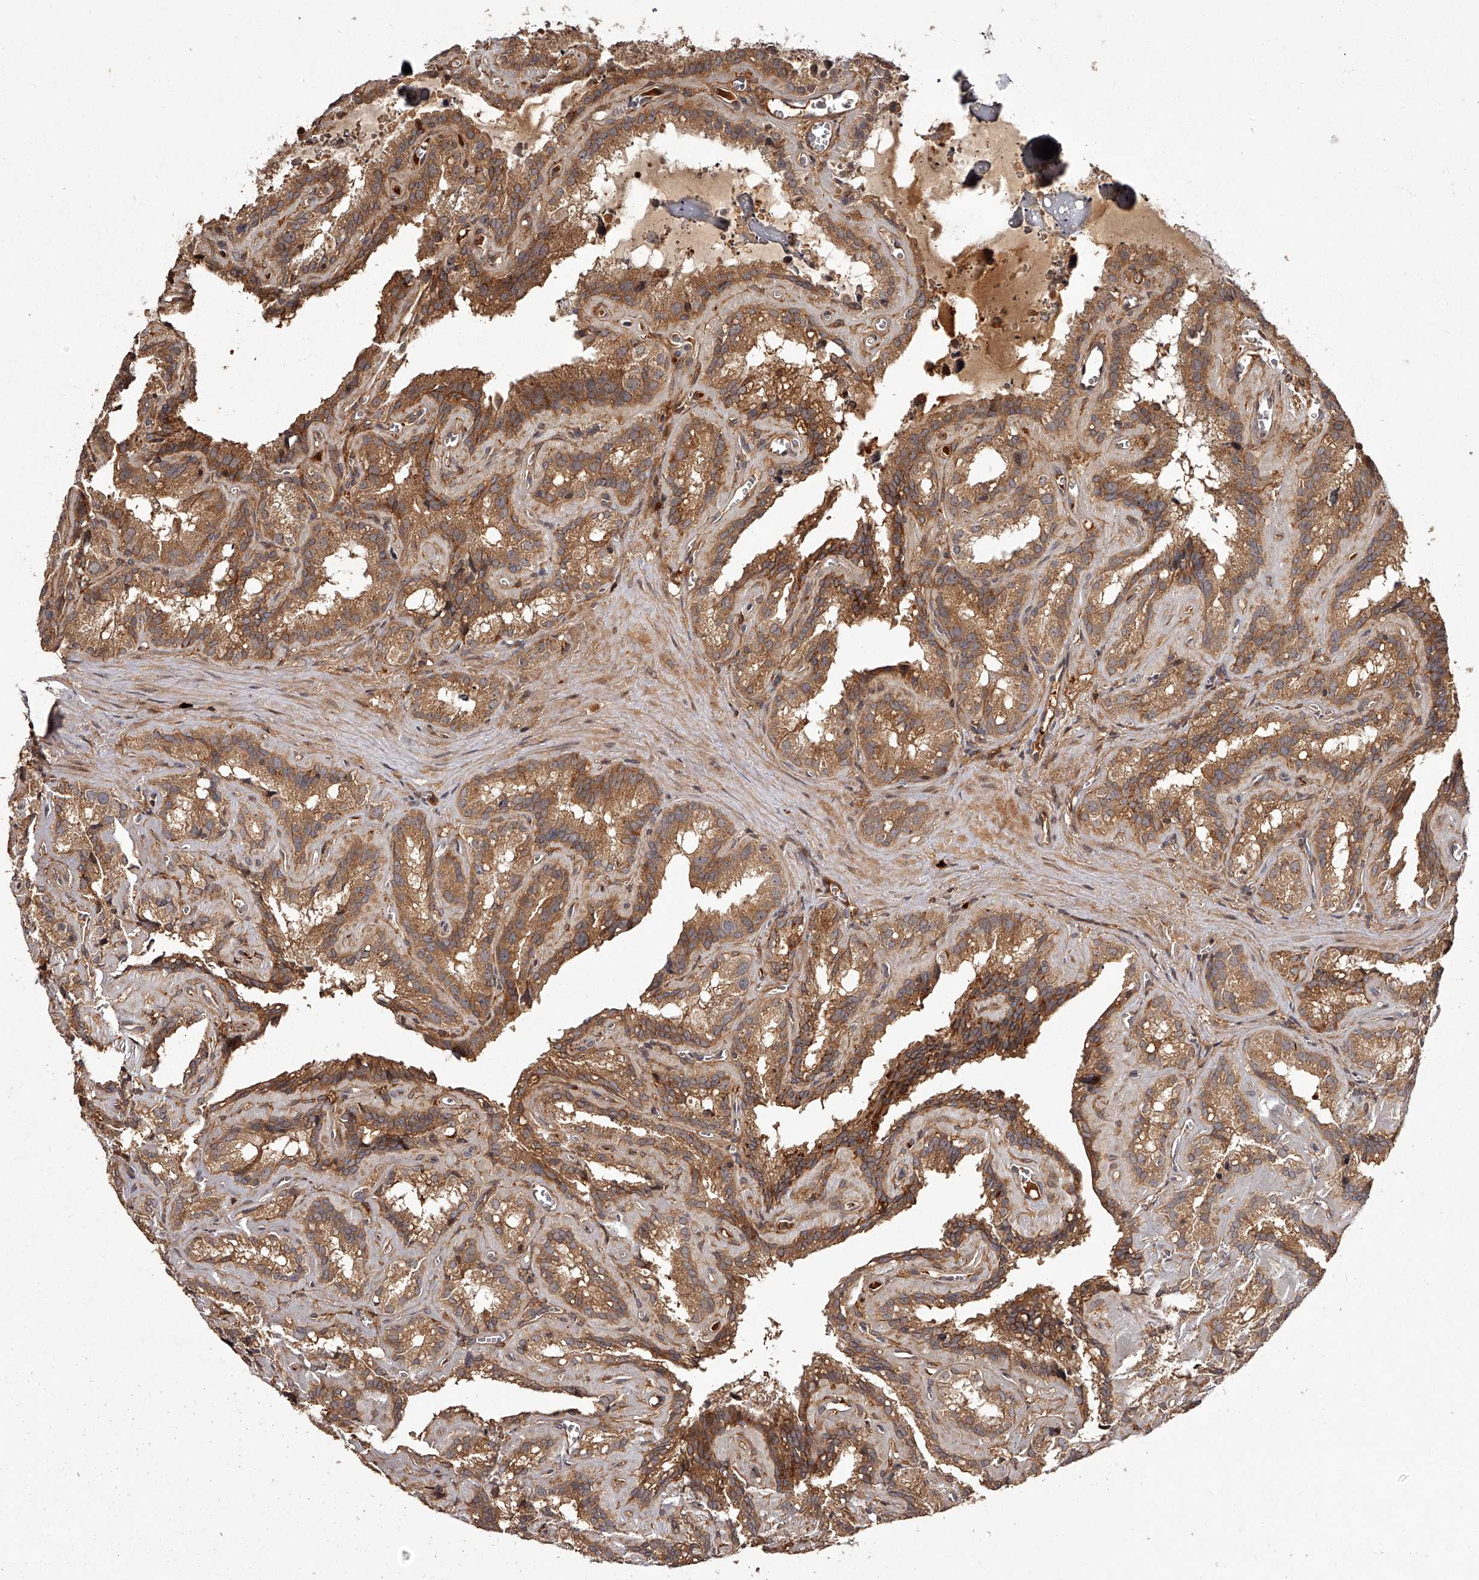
{"staining": {"intensity": "moderate", "quantity": ">75%", "location": "cytoplasmic/membranous"}, "tissue": "seminal vesicle", "cell_type": "Glandular cells", "image_type": "normal", "snomed": [{"axis": "morphology", "description": "Normal tissue, NOS"}, {"axis": "topography", "description": "Prostate"}, {"axis": "topography", "description": "Seminal veicle"}], "caption": "This is an image of immunohistochemistry staining of unremarkable seminal vesicle, which shows moderate positivity in the cytoplasmic/membranous of glandular cells.", "gene": "CRYZL1", "patient": {"sex": "male", "age": 59}}